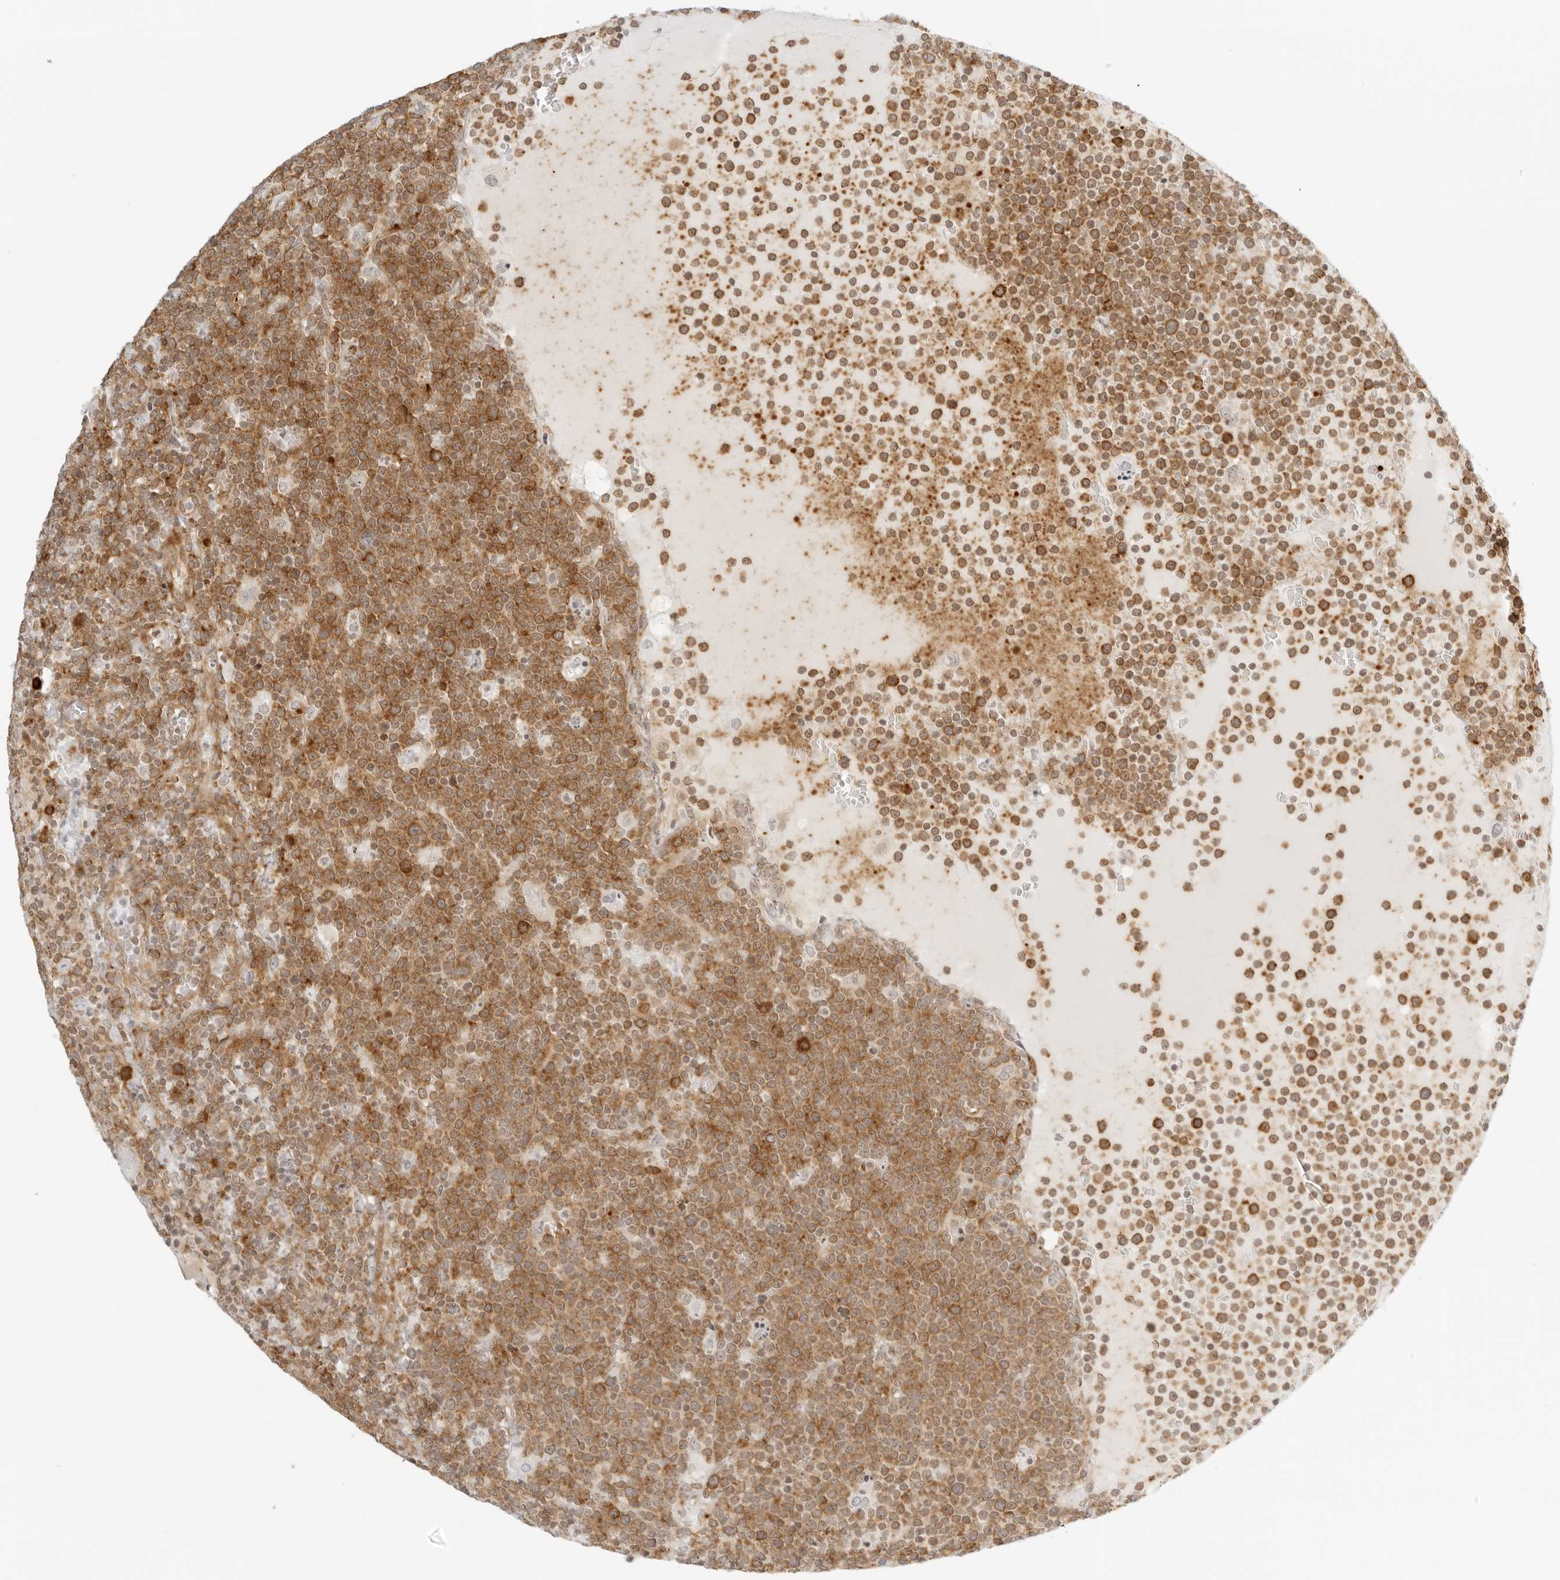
{"staining": {"intensity": "moderate", "quantity": ">75%", "location": "cytoplasmic/membranous"}, "tissue": "lymphoma", "cell_type": "Tumor cells", "image_type": "cancer", "snomed": [{"axis": "morphology", "description": "Malignant lymphoma, non-Hodgkin's type, High grade"}, {"axis": "topography", "description": "Lymph node"}], "caption": "This image reveals immunohistochemistry staining of lymphoma, with medium moderate cytoplasmic/membranous expression in about >75% of tumor cells.", "gene": "EIF4G1", "patient": {"sex": "male", "age": 61}}